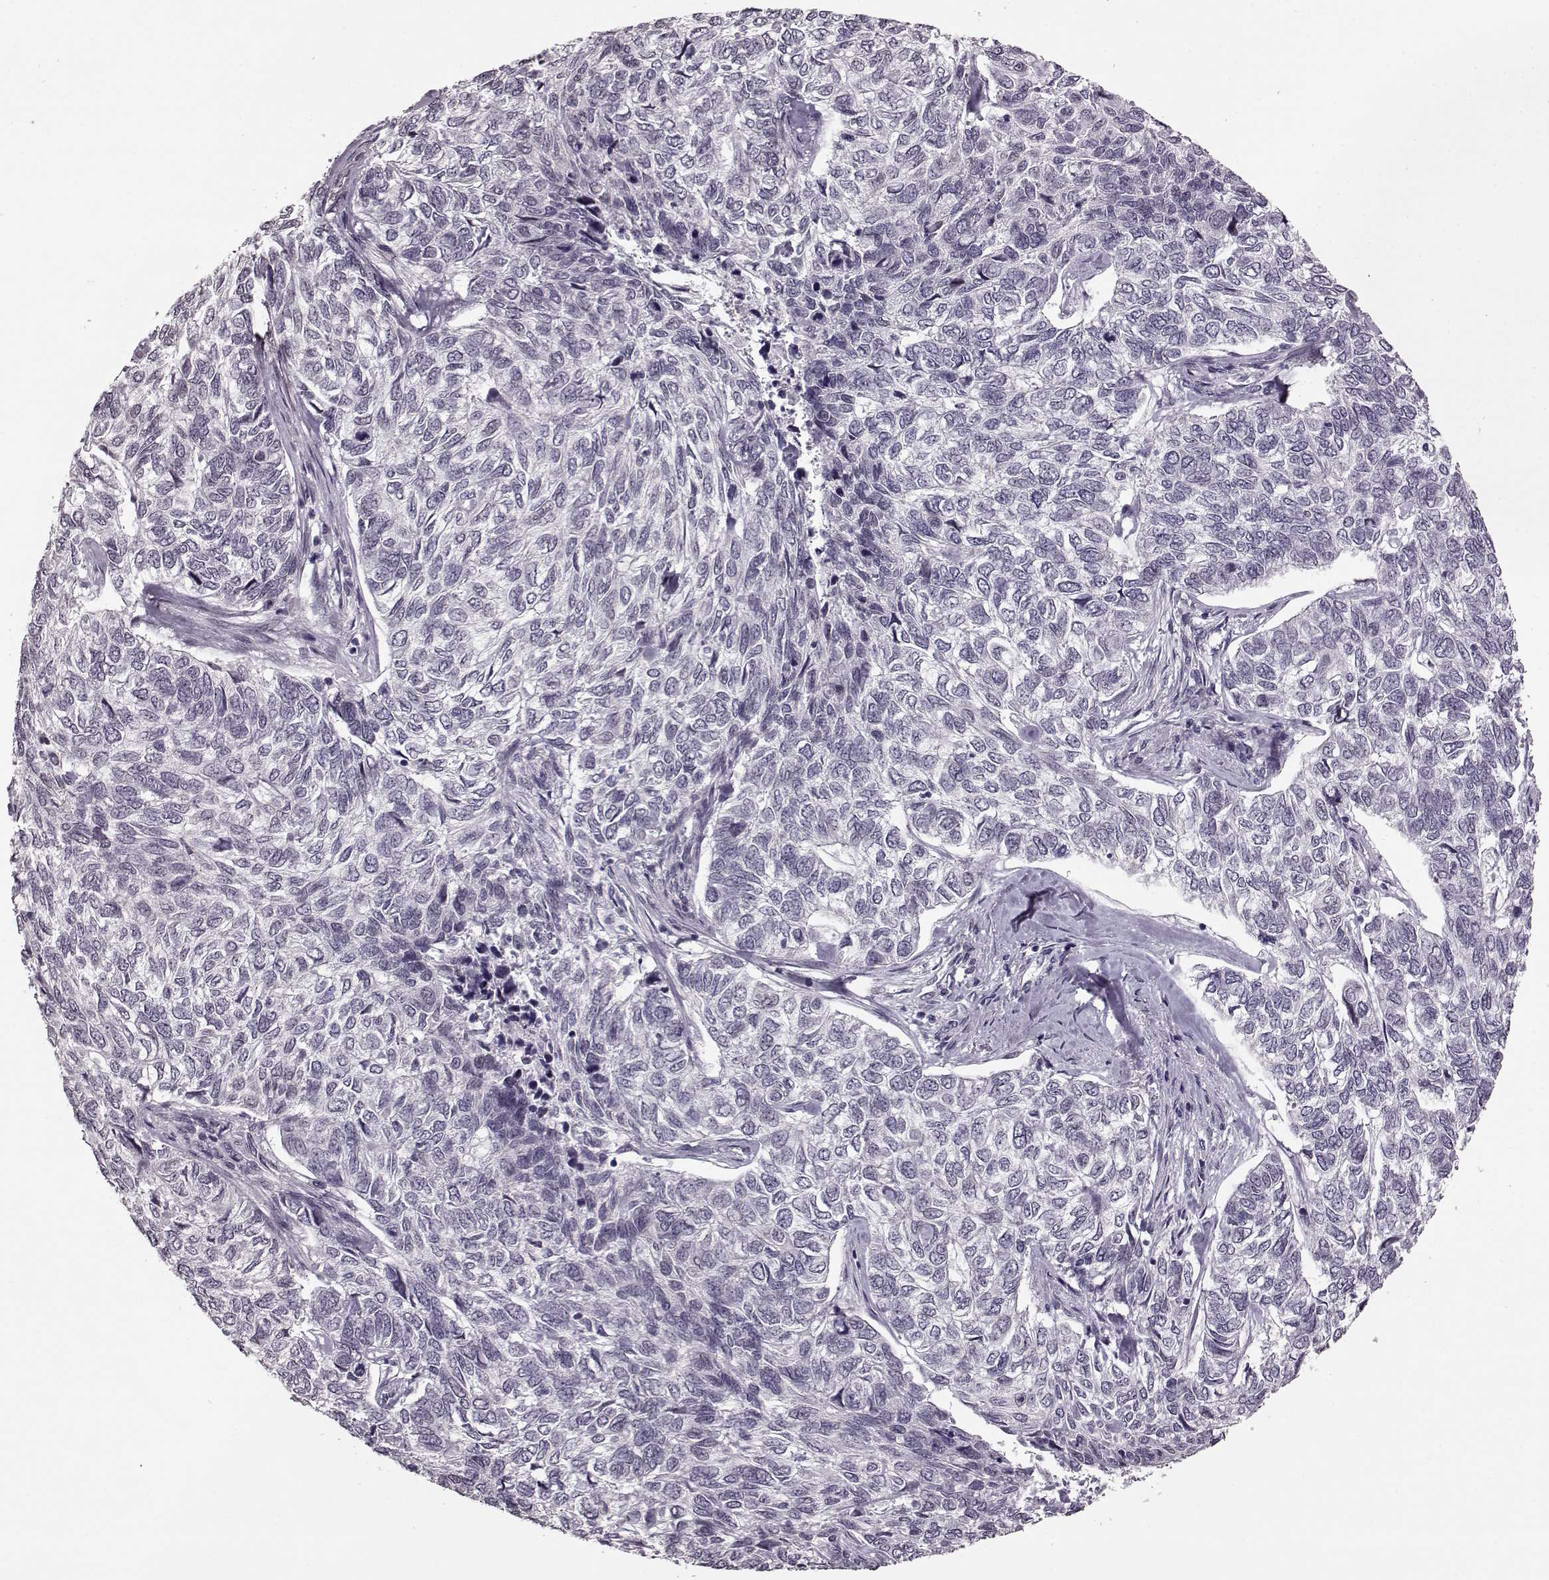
{"staining": {"intensity": "negative", "quantity": "none", "location": "none"}, "tissue": "skin cancer", "cell_type": "Tumor cells", "image_type": "cancer", "snomed": [{"axis": "morphology", "description": "Basal cell carcinoma"}, {"axis": "topography", "description": "Skin"}], "caption": "There is no significant expression in tumor cells of skin cancer.", "gene": "STX1B", "patient": {"sex": "female", "age": 65}}